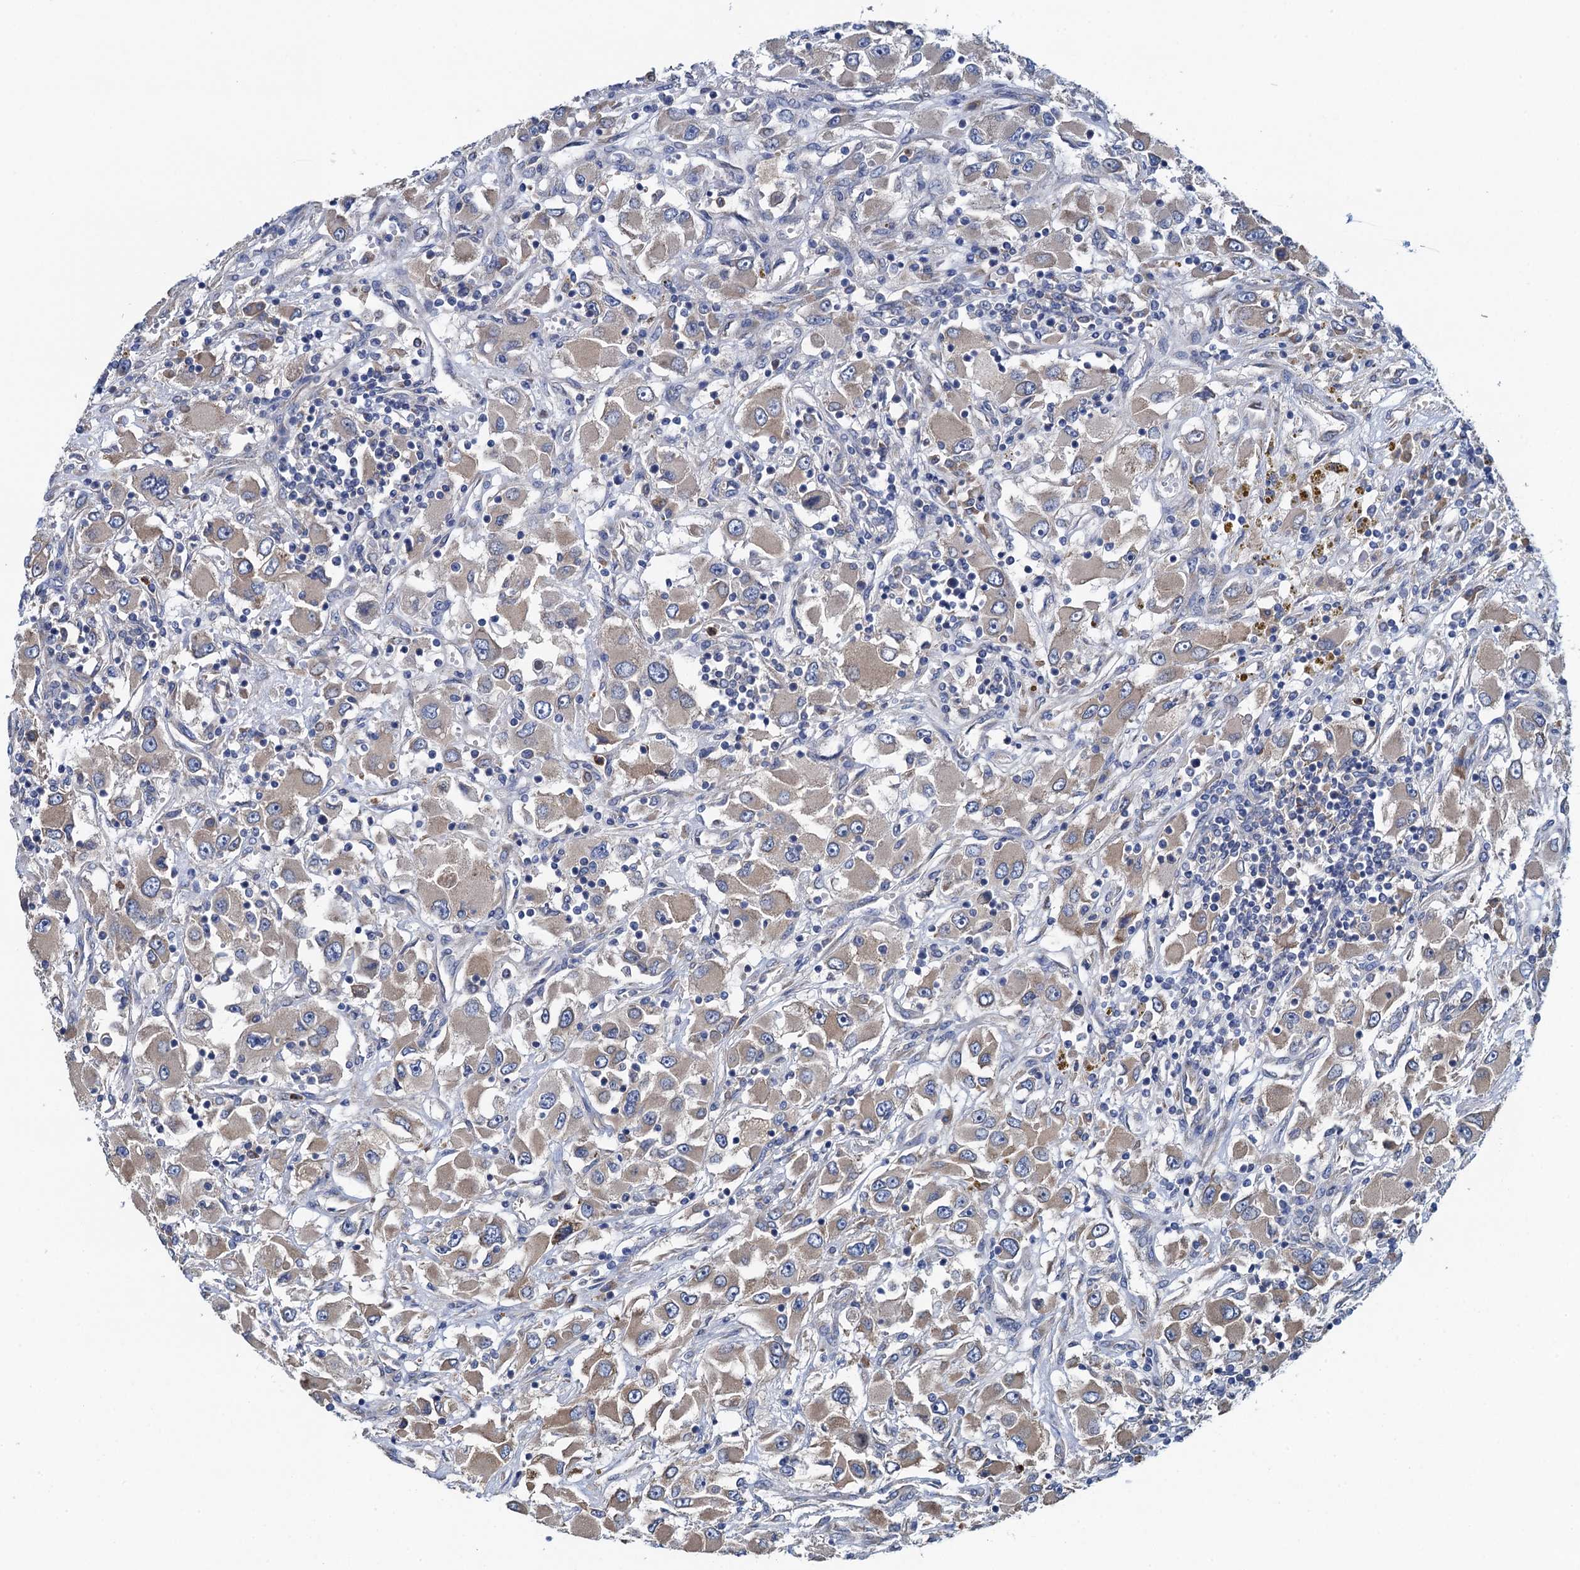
{"staining": {"intensity": "weak", "quantity": ">75%", "location": "cytoplasmic/membranous"}, "tissue": "renal cancer", "cell_type": "Tumor cells", "image_type": "cancer", "snomed": [{"axis": "morphology", "description": "Adenocarcinoma, NOS"}, {"axis": "topography", "description": "Kidney"}], "caption": "Immunohistochemical staining of human adenocarcinoma (renal) displays low levels of weak cytoplasmic/membranous expression in about >75% of tumor cells.", "gene": "ADCY9", "patient": {"sex": "female", "age": 52}}